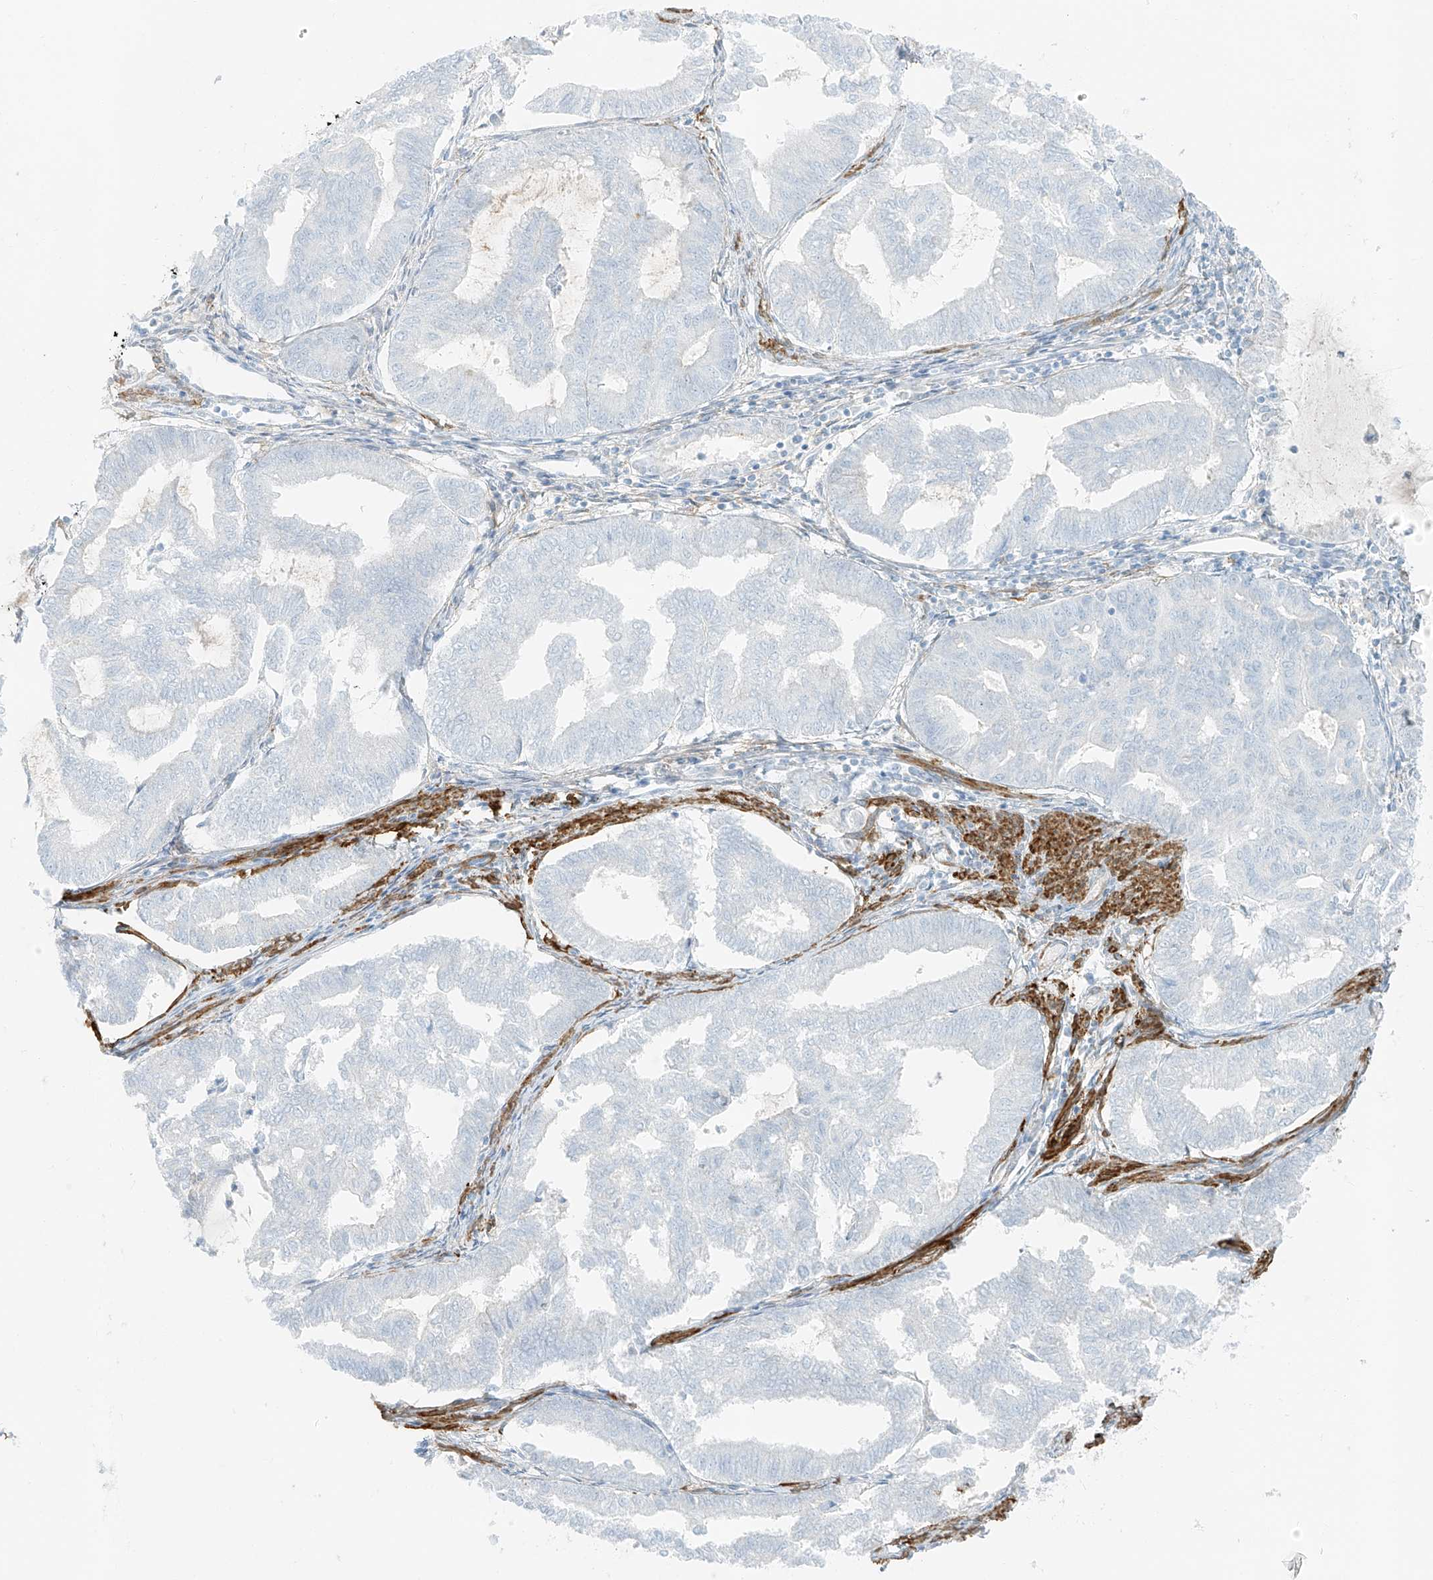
{"staining": {"intensity": "negative", "quantity": "none", "location": "none"}, "tissue": "endometrial cancer", "cell_type": "Tumor cells", "image_type": "cancer", "snomed": [{"axis": "morphology", "description": "Adenocarcinoma, NOS"}, {"axis": "topography", "description": "Endometrium"}], "caption": "An immunohistochemistry image of adenocarcinoma (endometrial) is shown. There is no staining in tumor cells of adenocarcinoma (endometrial).", "gene": "SMCP", "patient": {"sex": "female", "age": 79}}